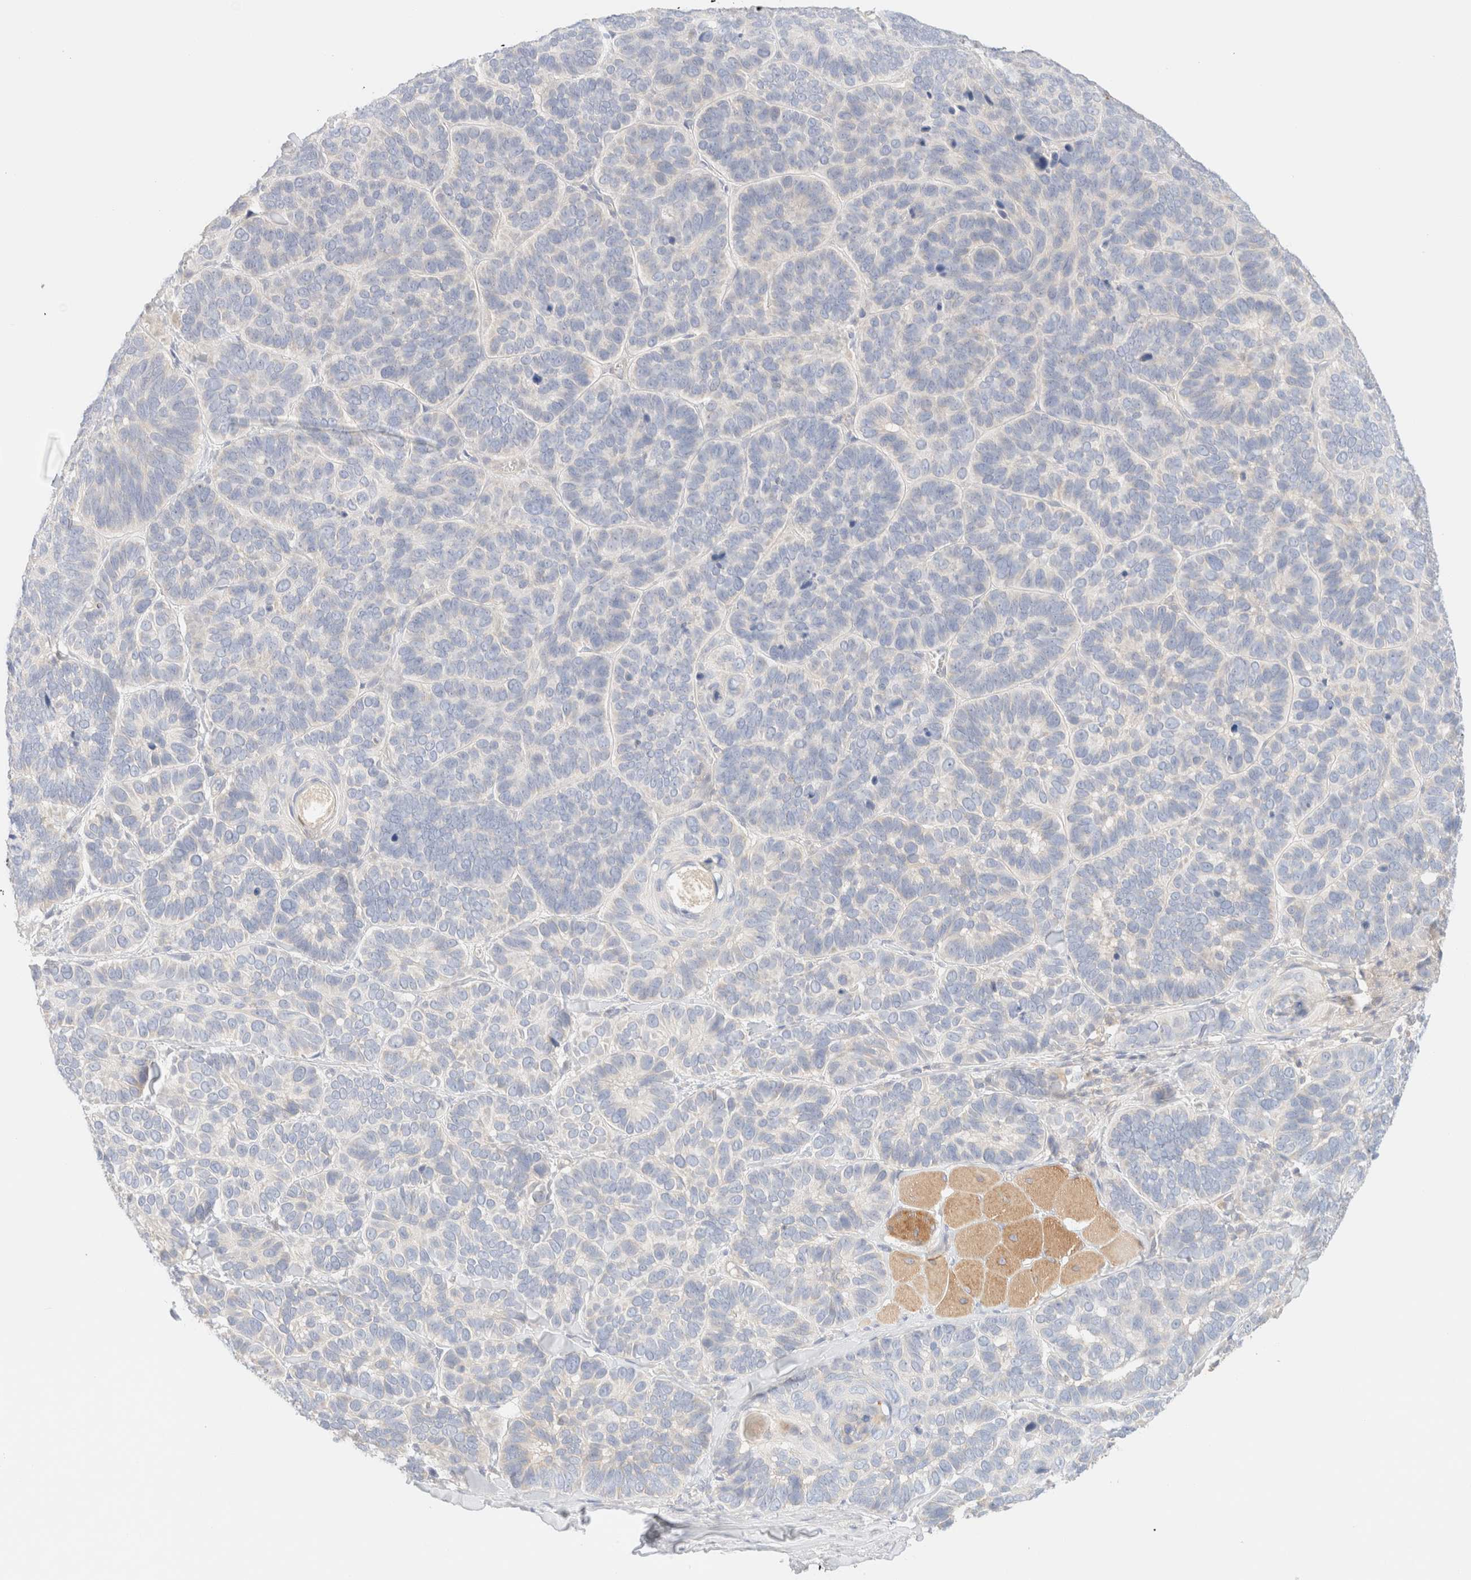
{"staining": {"intensity": "negative", "quantity": "none", "location": "none"}, "tissue": "skin cancer", "cell_type": "Tumor cells", "image_type": "cancer", "snomed": [{"axis": "morphology", "description": "Basal cell carcinoma"}, {"axis": "topography", "description": "Skin"}], "caption": "Immunohistochemical staining of human skin cancer (basal cell carcinoma) reveals no significant staining in tumor cells. (Stains: DAB (3,3'-diaminobenzidine) immunohistochemistry with hematoxylin counter stain, Microscopy: brightfield microscopy at high magnification).", "gene": "SARM1", "patient": {"sex": "male", "age": 62}}